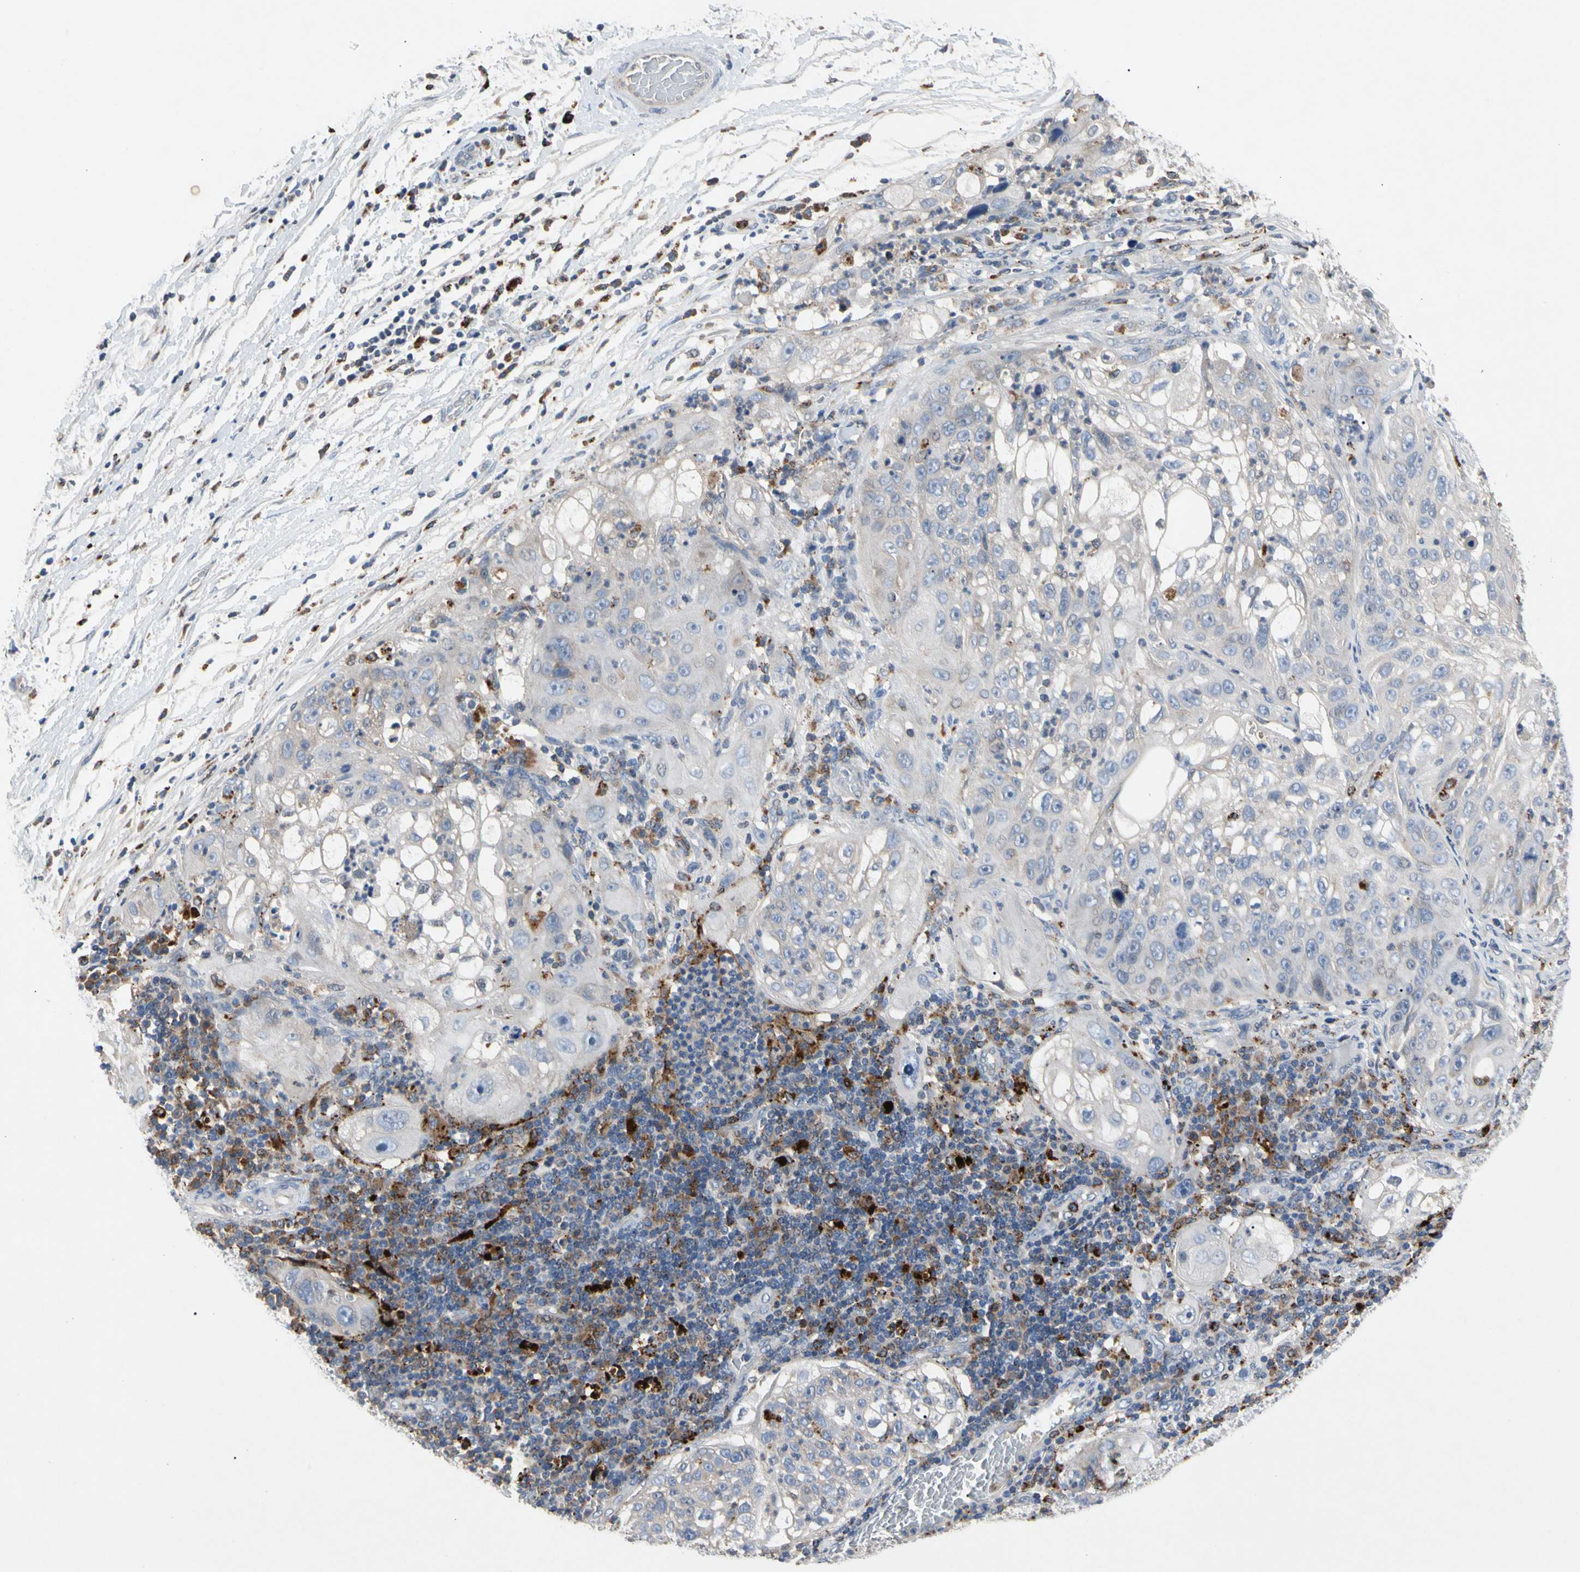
{"staining": {"intensity": "weak", "quantity": "<25%", "location": "cytoplasmic/membranous"}, "tissue": "lung cancer", "cell_type": "Tumor cells", "image_type": "cancer", "snomed": [{"axis": "morphology", "description": "Inflammation, NOS"}, {"axis": "morphology", "description": "Squamous cell carcinoma, NOS"}, {"axis": "topography", "description": "Lymph node"}, {"axis": "topography", "description": "Soft tissue"}, {"axis": "topography", "description": "Lung"}], "caption": "High power microscopy histopathology image of an immunohistochemistry histopathology image of lung cancer (squamous cell carcinoma), revealing no significant staining in tumor cells.", "gene": "ADA2", "patient": {"sex": "male", "age": 66}}